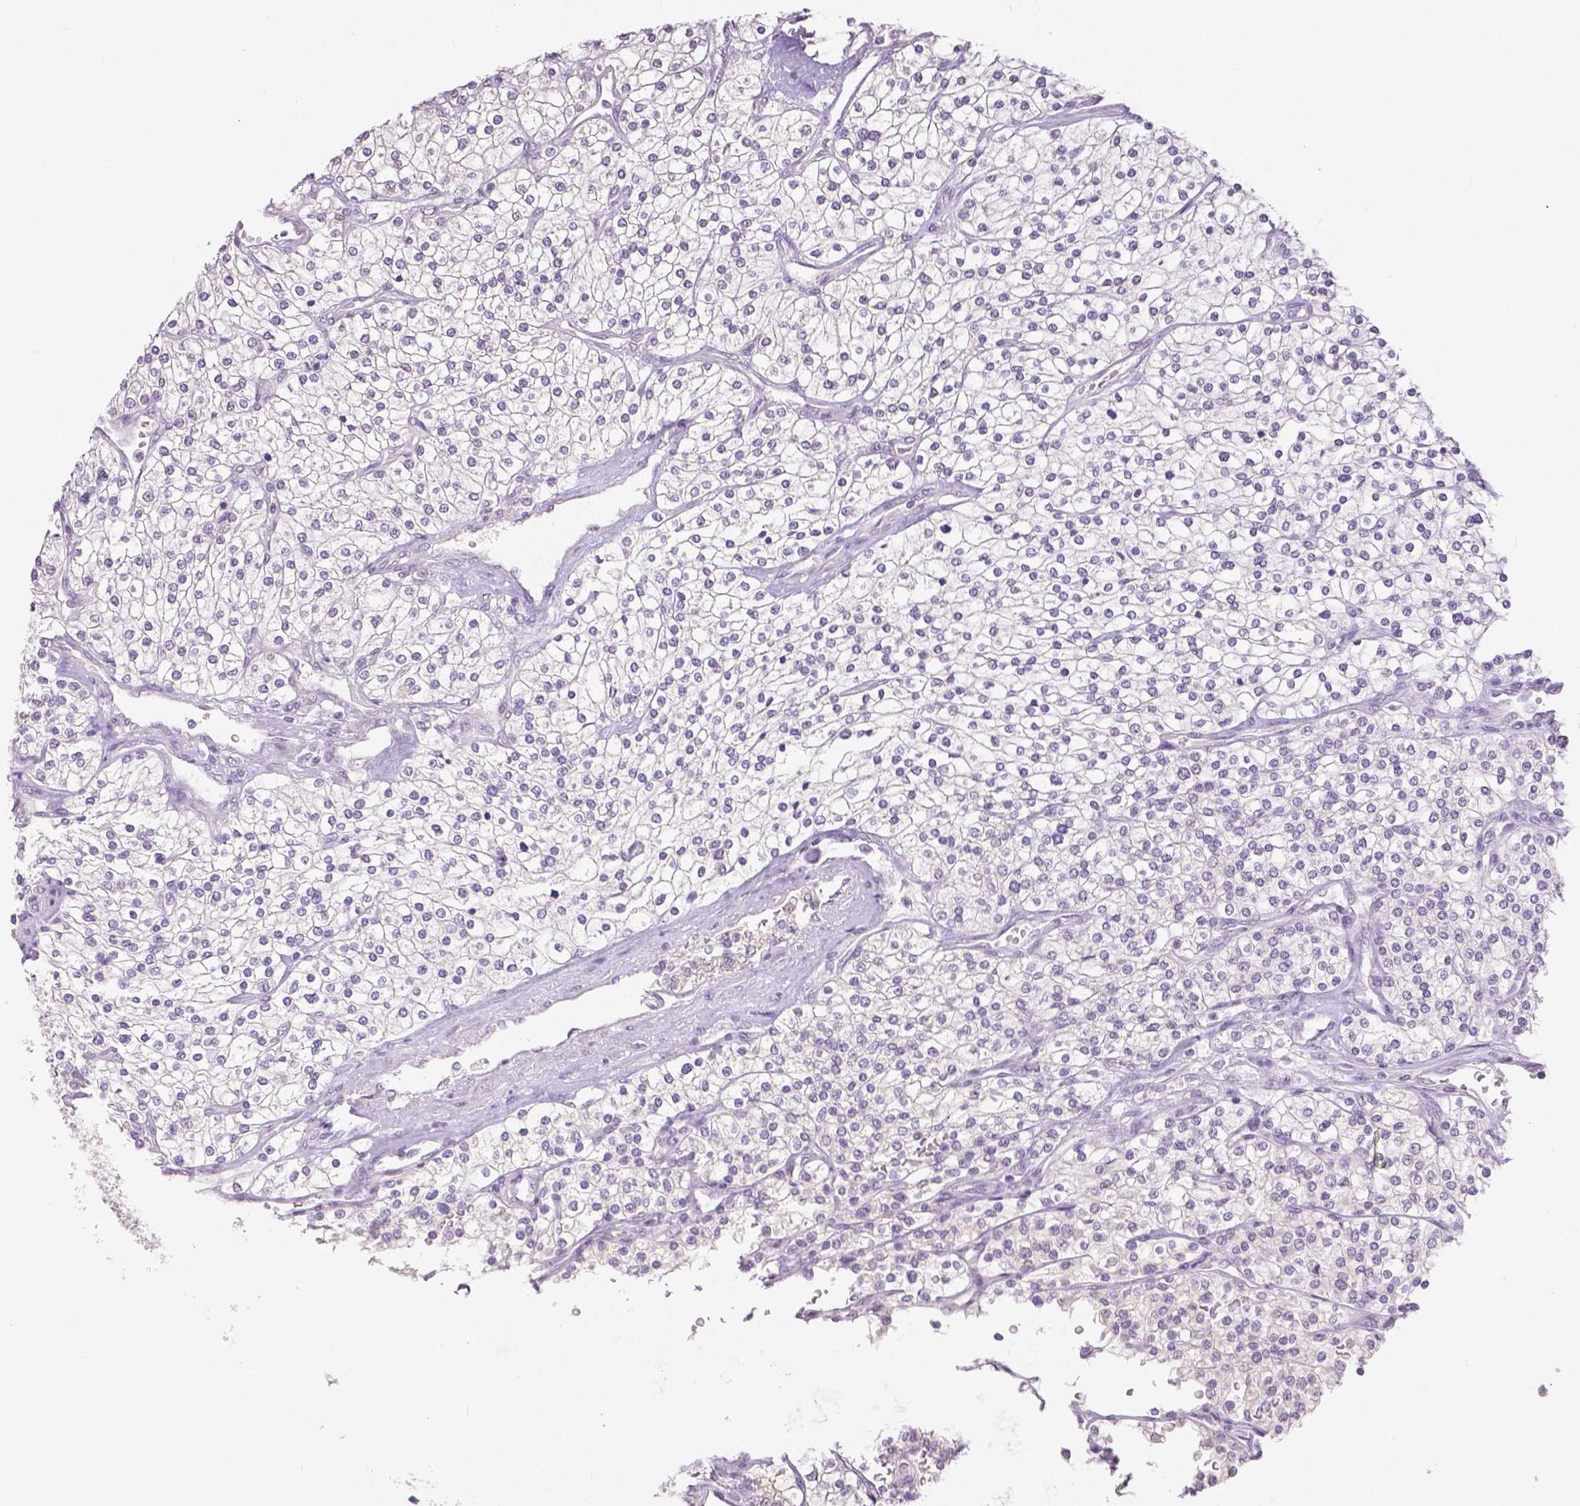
{"staining": {"intensity": "negative", "quantity": "none", "location": "none"}, "tissue": "renal cancer", "cell_type": "Tumor cells", "image_type": "cancer", "snomed": [{"axis": "morphology", "description": "Adenocarcinoma, NOS"}, {"axis": "topography", "description": "Kidney"}], "caption": "A micrograph of human renal adenocarcinoma is negative for staining in tumor cells.", "gene": "OCLN", "patient": {"sex": "male", "age": 80}}